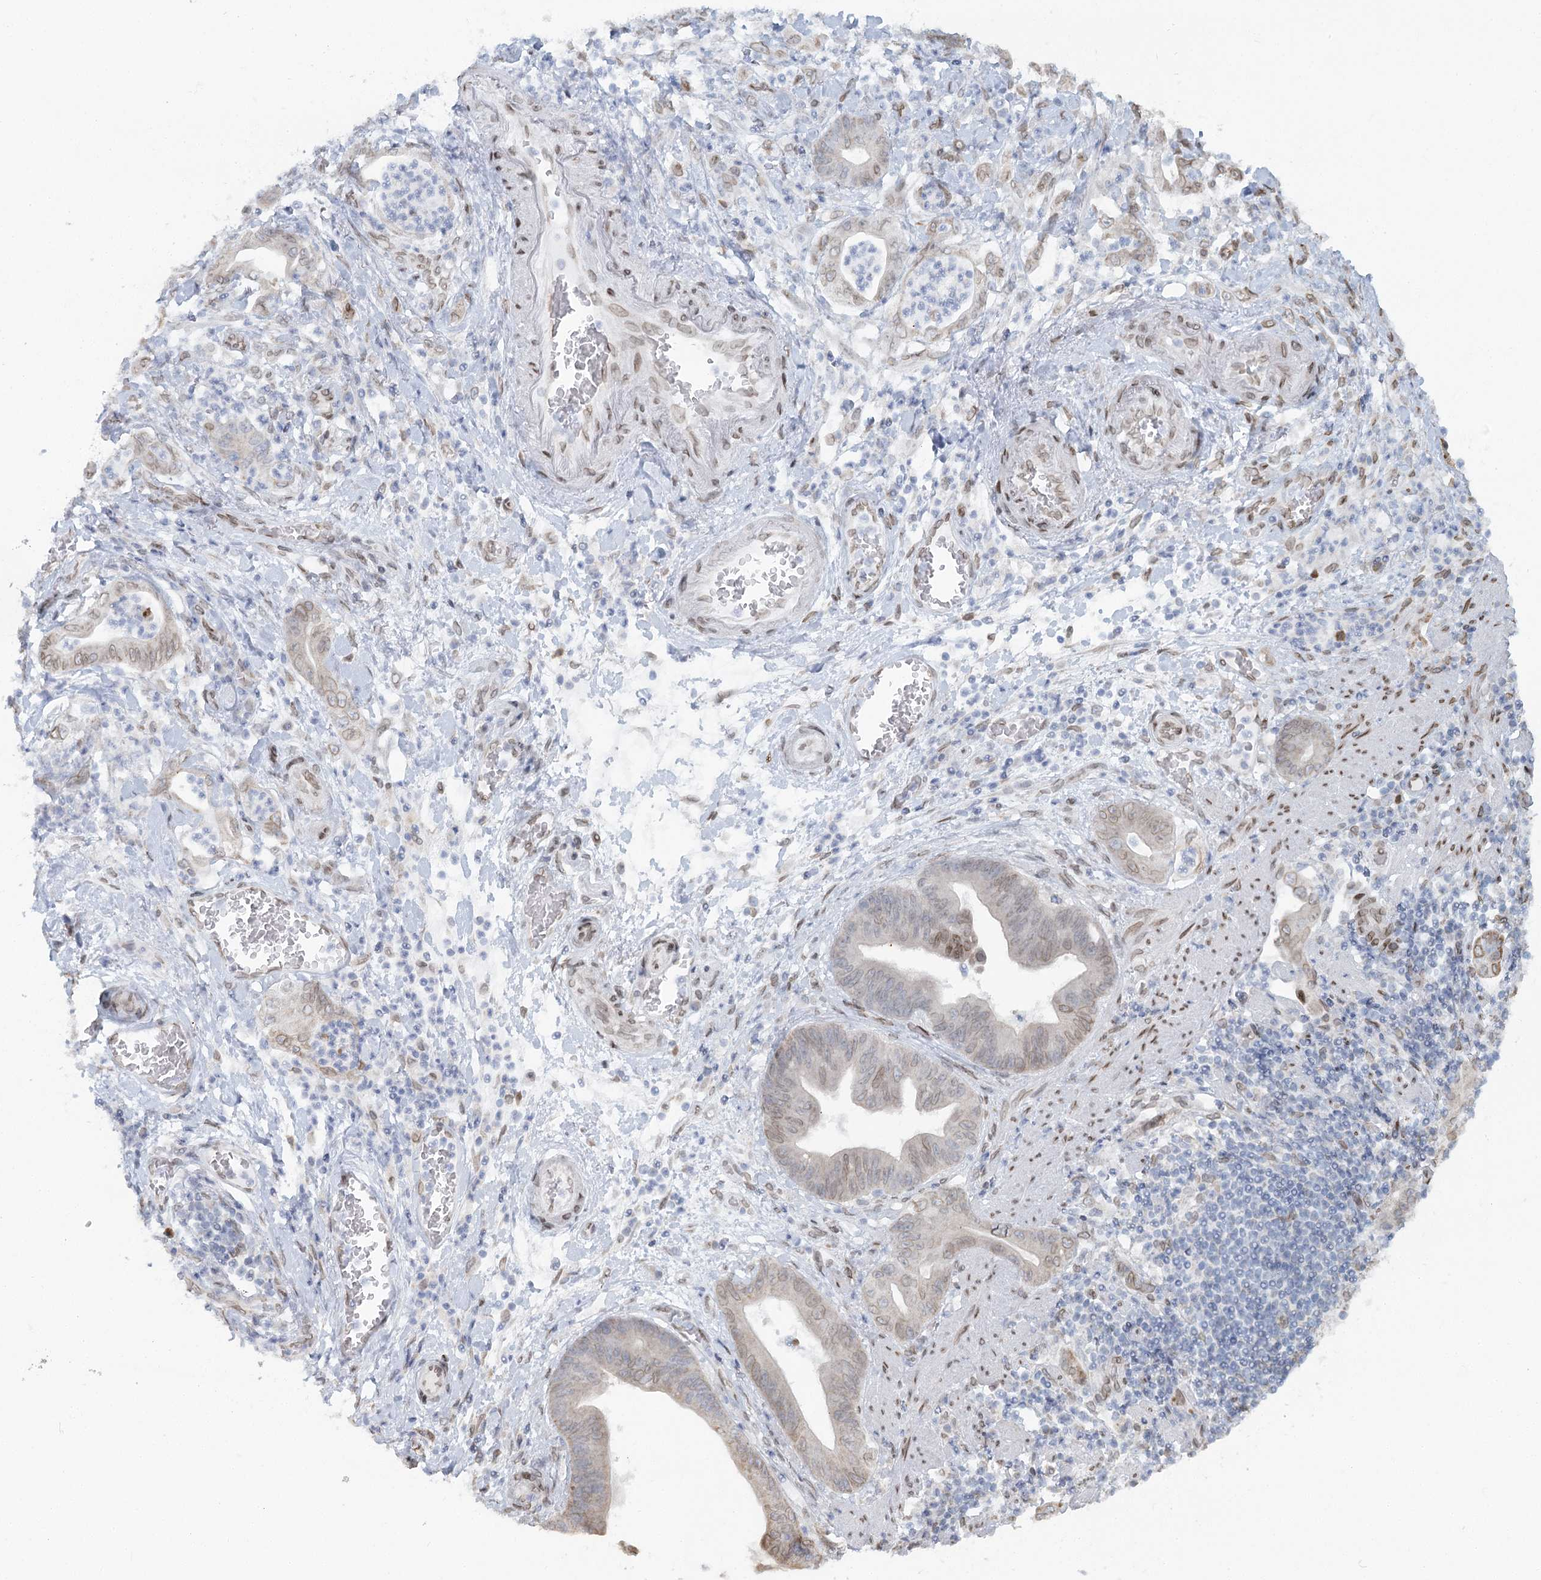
{"staining": {"intensity": "weak", "quantity": "<25%", "location": "cytoplasmic/membranous,nuclear"}, "tissue": "stomach cancer", "cell_type": "Tumor cells", "image_type": "cancer", "snomed": [{"axis": "morphology", "description": "Adenocarcinoma, NOS"}, {"axis": "topography", "description": "Stomach"}], "caption": "A photomicrograph of human stomach cancer is negative for staining in tumor cells.", "gene": "VWA5A", "patient": {"sex": "female", "age": 73}}